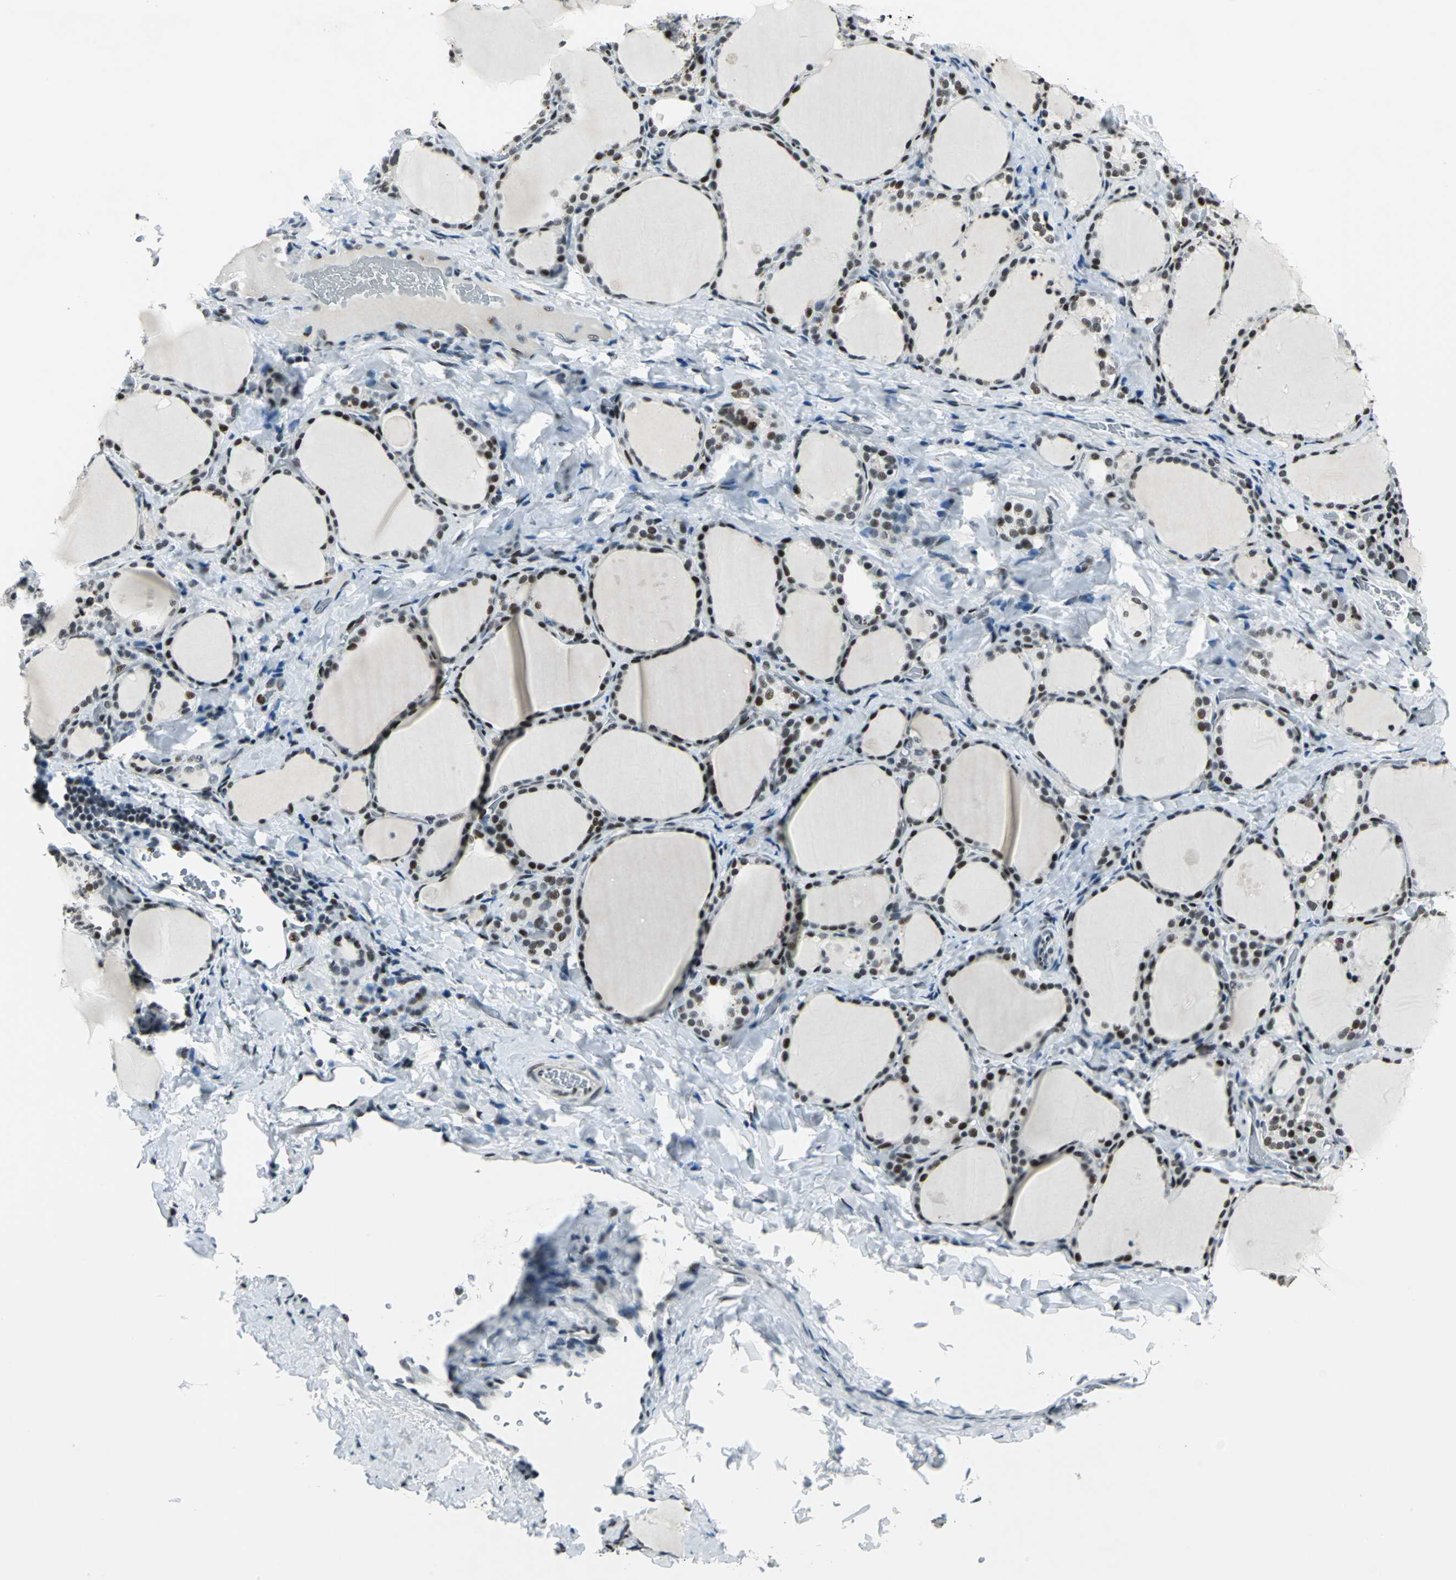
{"staining": {"intensity": "strong", "quantity": ">75%", "location": "nuclear"}, "tissue": "thyroid gland", "cell_type": "Glandular cells", "image_type": "normal", "snomed": [{"axis": "morphology", "description": "Normal tissue, NOS"}, {"axis": "morphology", "description": "Papillary adenocarcinoma, NOS"}, {"axis": "topography", "description": "Thyroid gland"}], "caption": "This photomicrograph demonstrates IHC staining of benign human thyroid gland, with high strong nuclear staining in approximately >75% of glandular cells.", "gene": "KAT6B", "patient": {"sex": "female", "age": 30}}